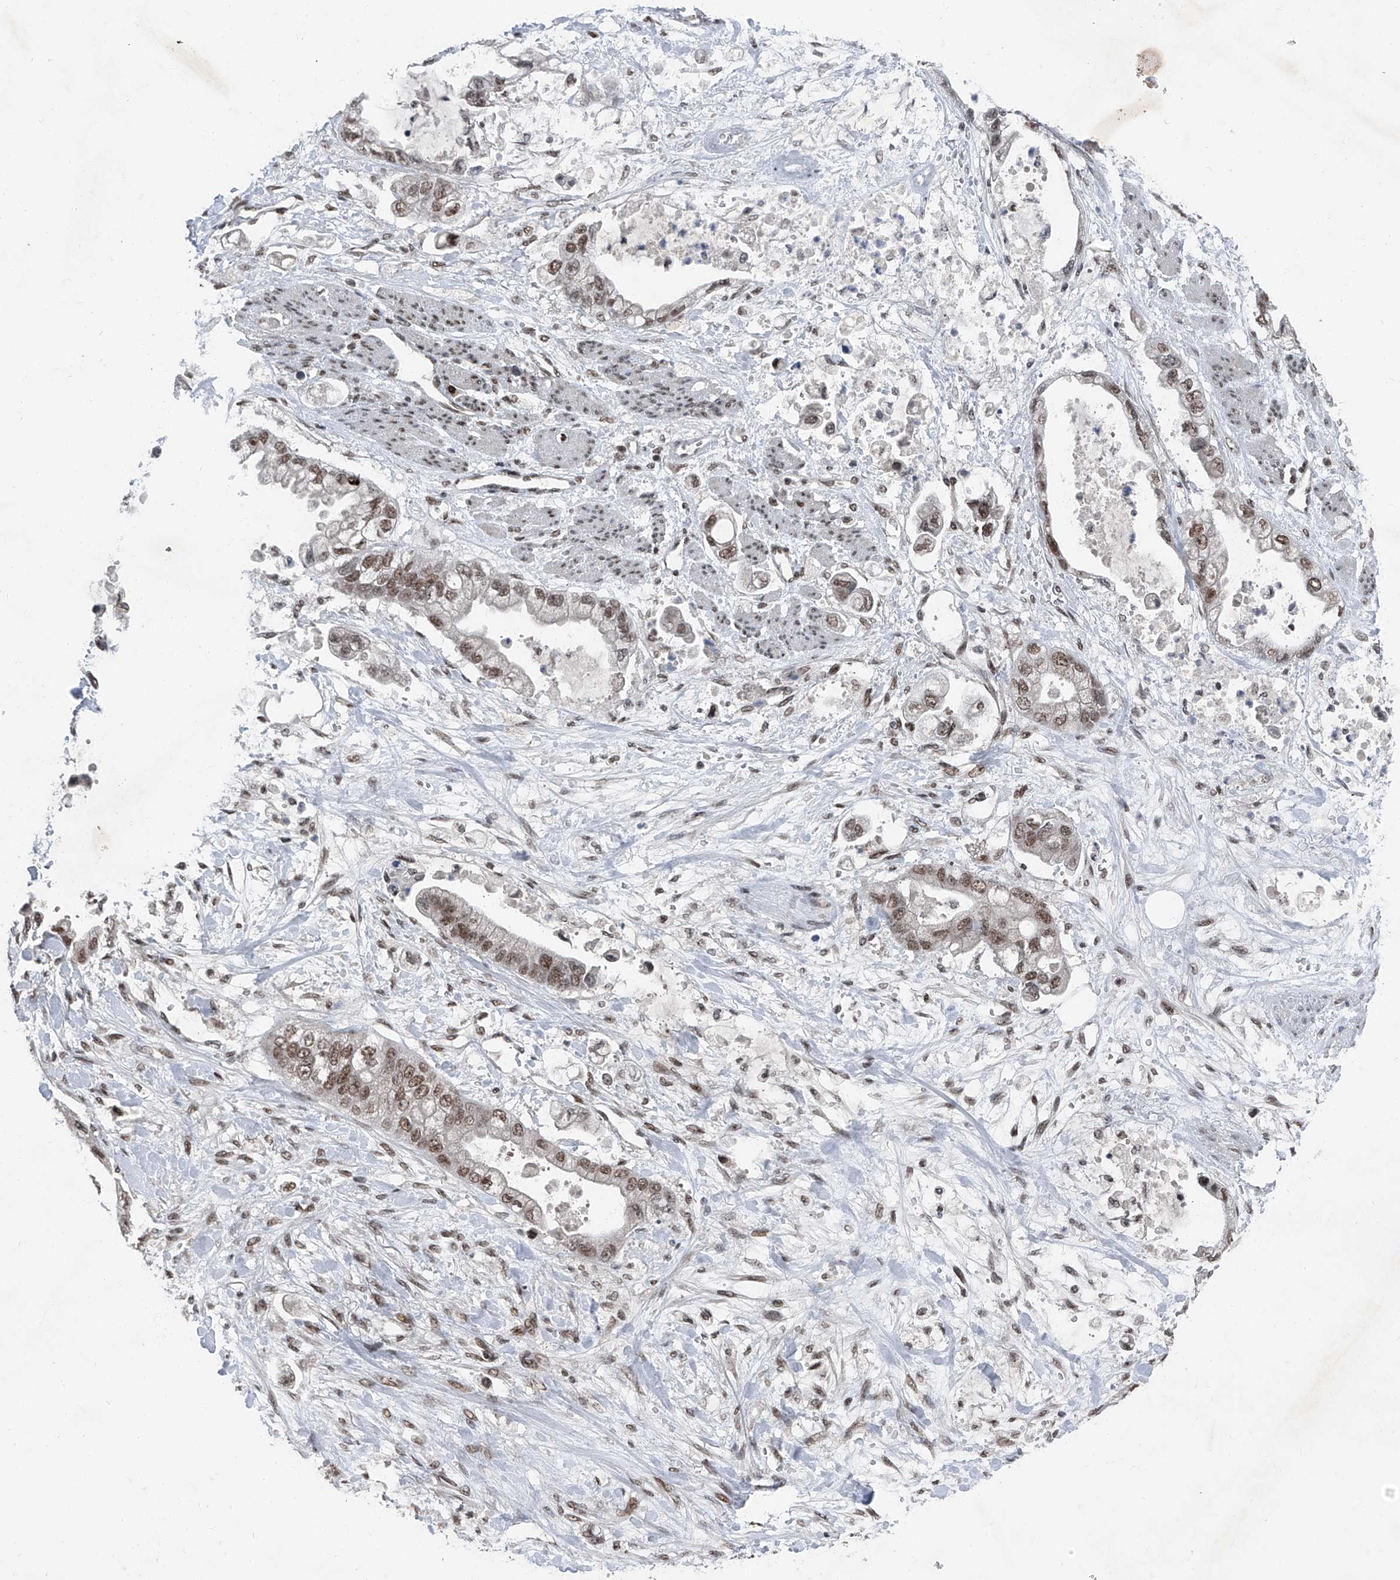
{"staining": {"intensity": "moderate", "quantity": ">75%", "location": "nuclear"}, "tissue": "stomach cancer", "cell_type": "Tumor cells", "image_type": "cancer", "snomed": [{"axis": "morphology", "description": "Adenocarcinoma, NOS"}, {"axis": "topography", "description": "Stomach"}], "caption": "Immunohistochemical staining of adenocarcinoma (stomach) reveals medium levels of moderate nuclear positivity in approximately >75% of tumor cells.", "gene": "BMI1", "patient": {"sex": "male", "age": 62}}